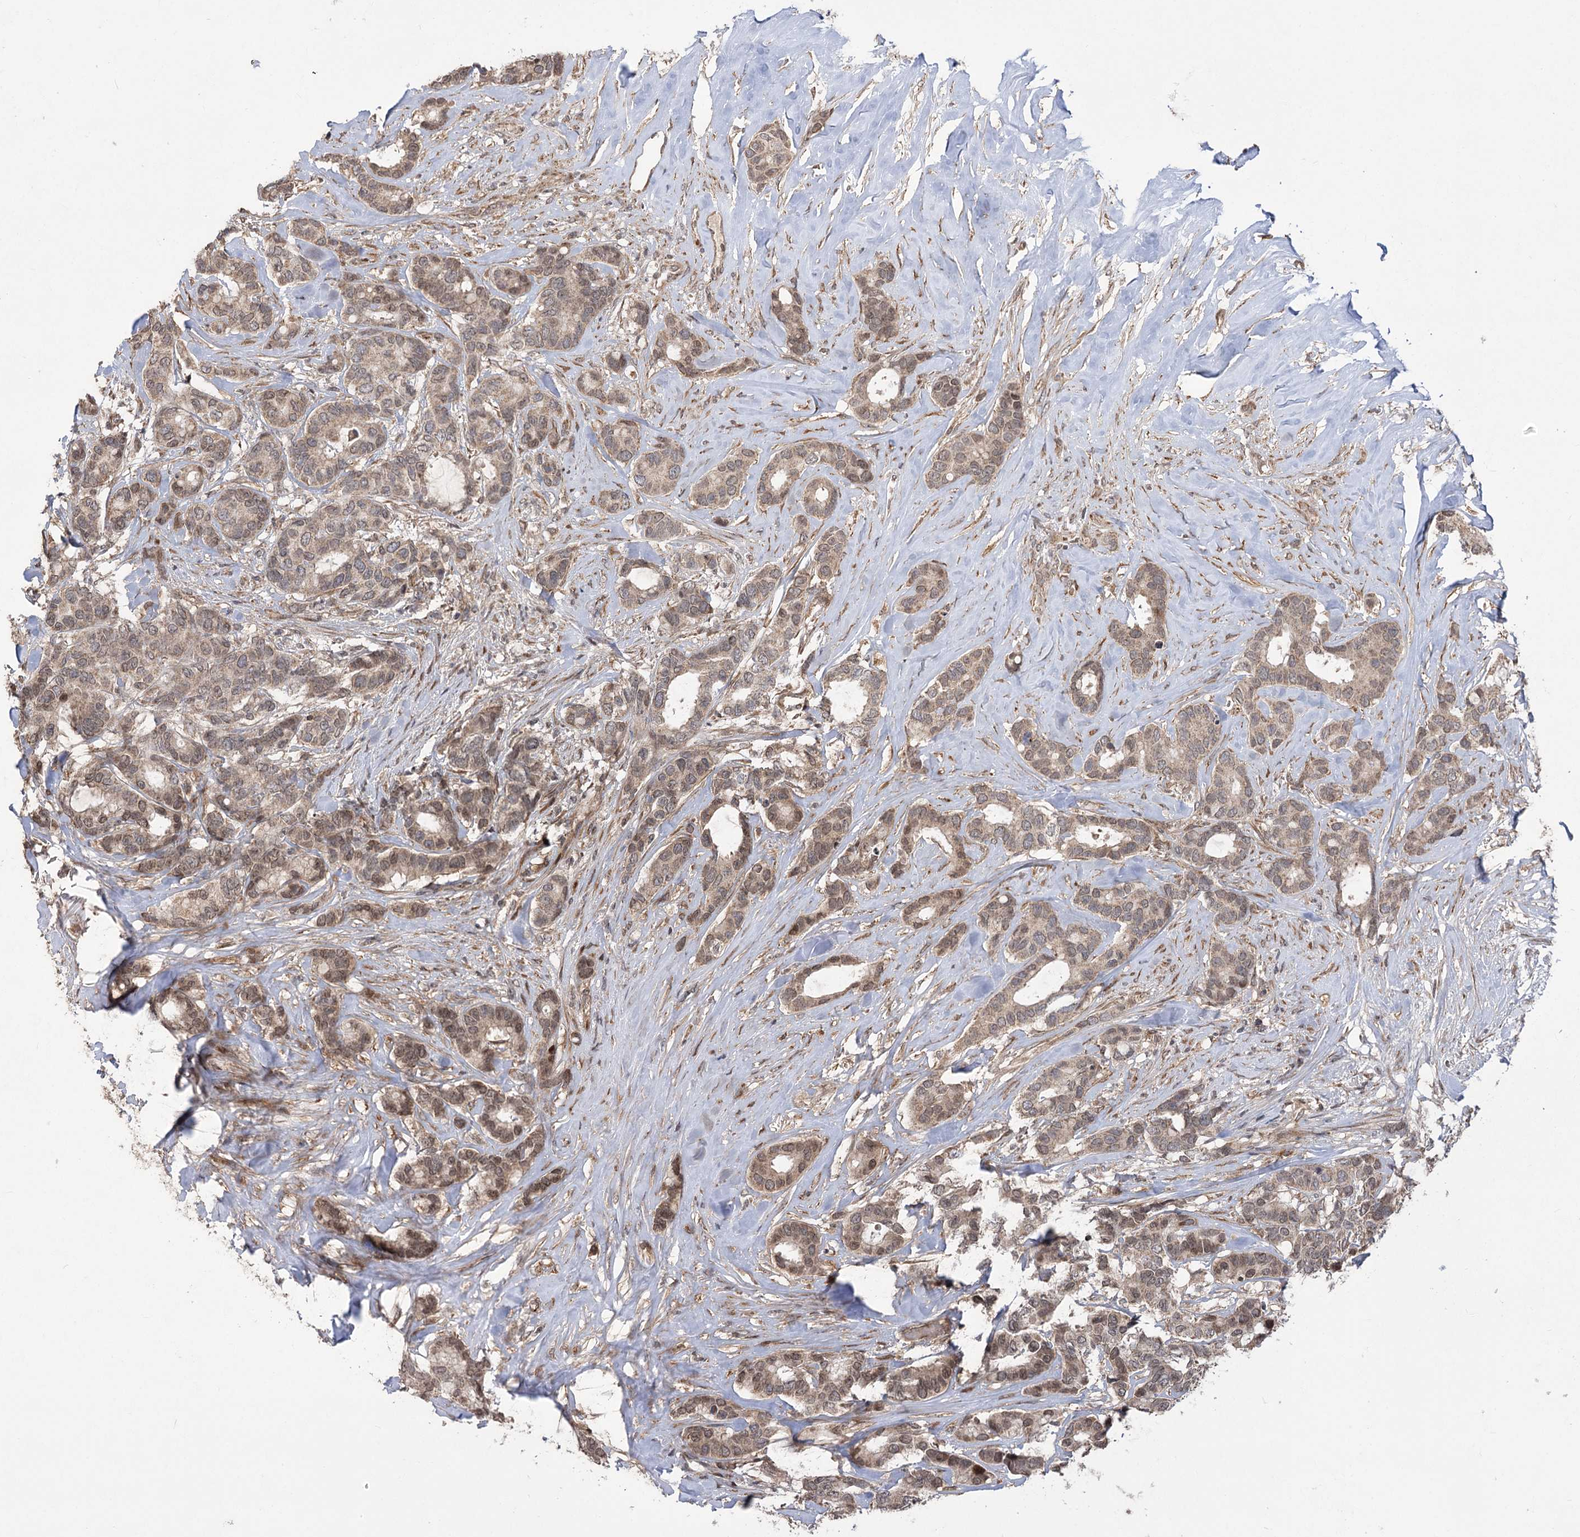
{"staining": {"intensity": "weak", "quantity": ">75%", "location": "cytoplasmic/membranous,nuclear"}, "tissue": "breast cancer", "cell_type": "Tumor cells", "image_type": "cancer", "snomed": [{"axis": "morphology", "description": "Duct carcinoma"}, {"axis": "topography", "description": "Breast"}], "caption": "Human breast invasive ductal carcinoma stained with a protein marker shows weak staining in tumor cells.", "gene": "TENM2", "patient": {"sex": "female", "age": 87}}